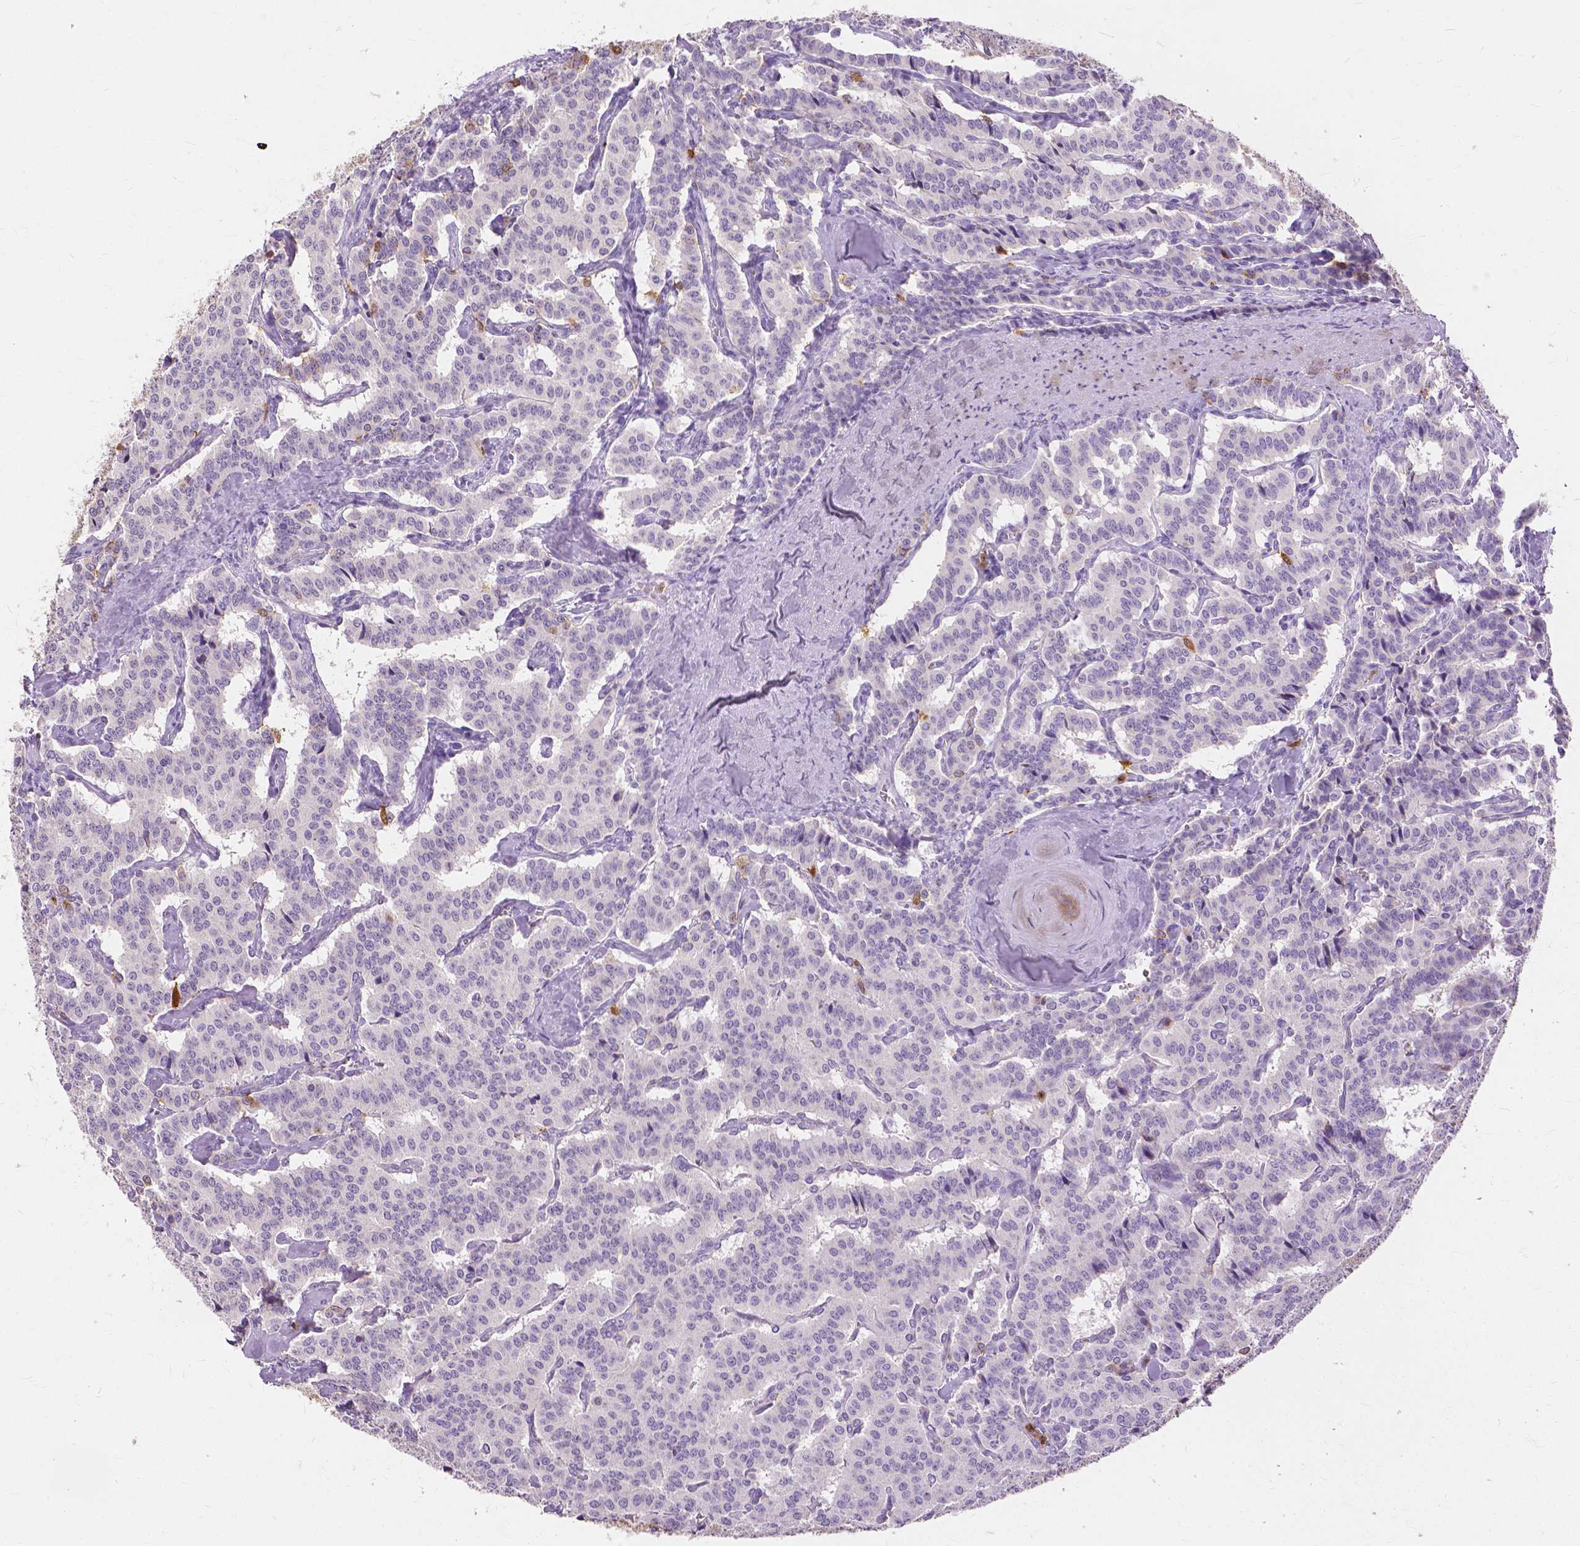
{"staining": {"intensity": "negative", "quantity": "none", "location": "none"}, "tissue": "carcinoid", "cell_type": "Tumor cells", "image_type": "cancer", "snomed": [{"axis": "morphology", "description": "Carcinoid, malignant, NOS"}, {"axis": "topography", "description": "Lung"}], "caption": "This is an immunohistochemistry micrograph of carcinoid. There is no staining in tumor cells.", "gene": "CXCR2", "patient": {"sex": "female", "age": 46}}